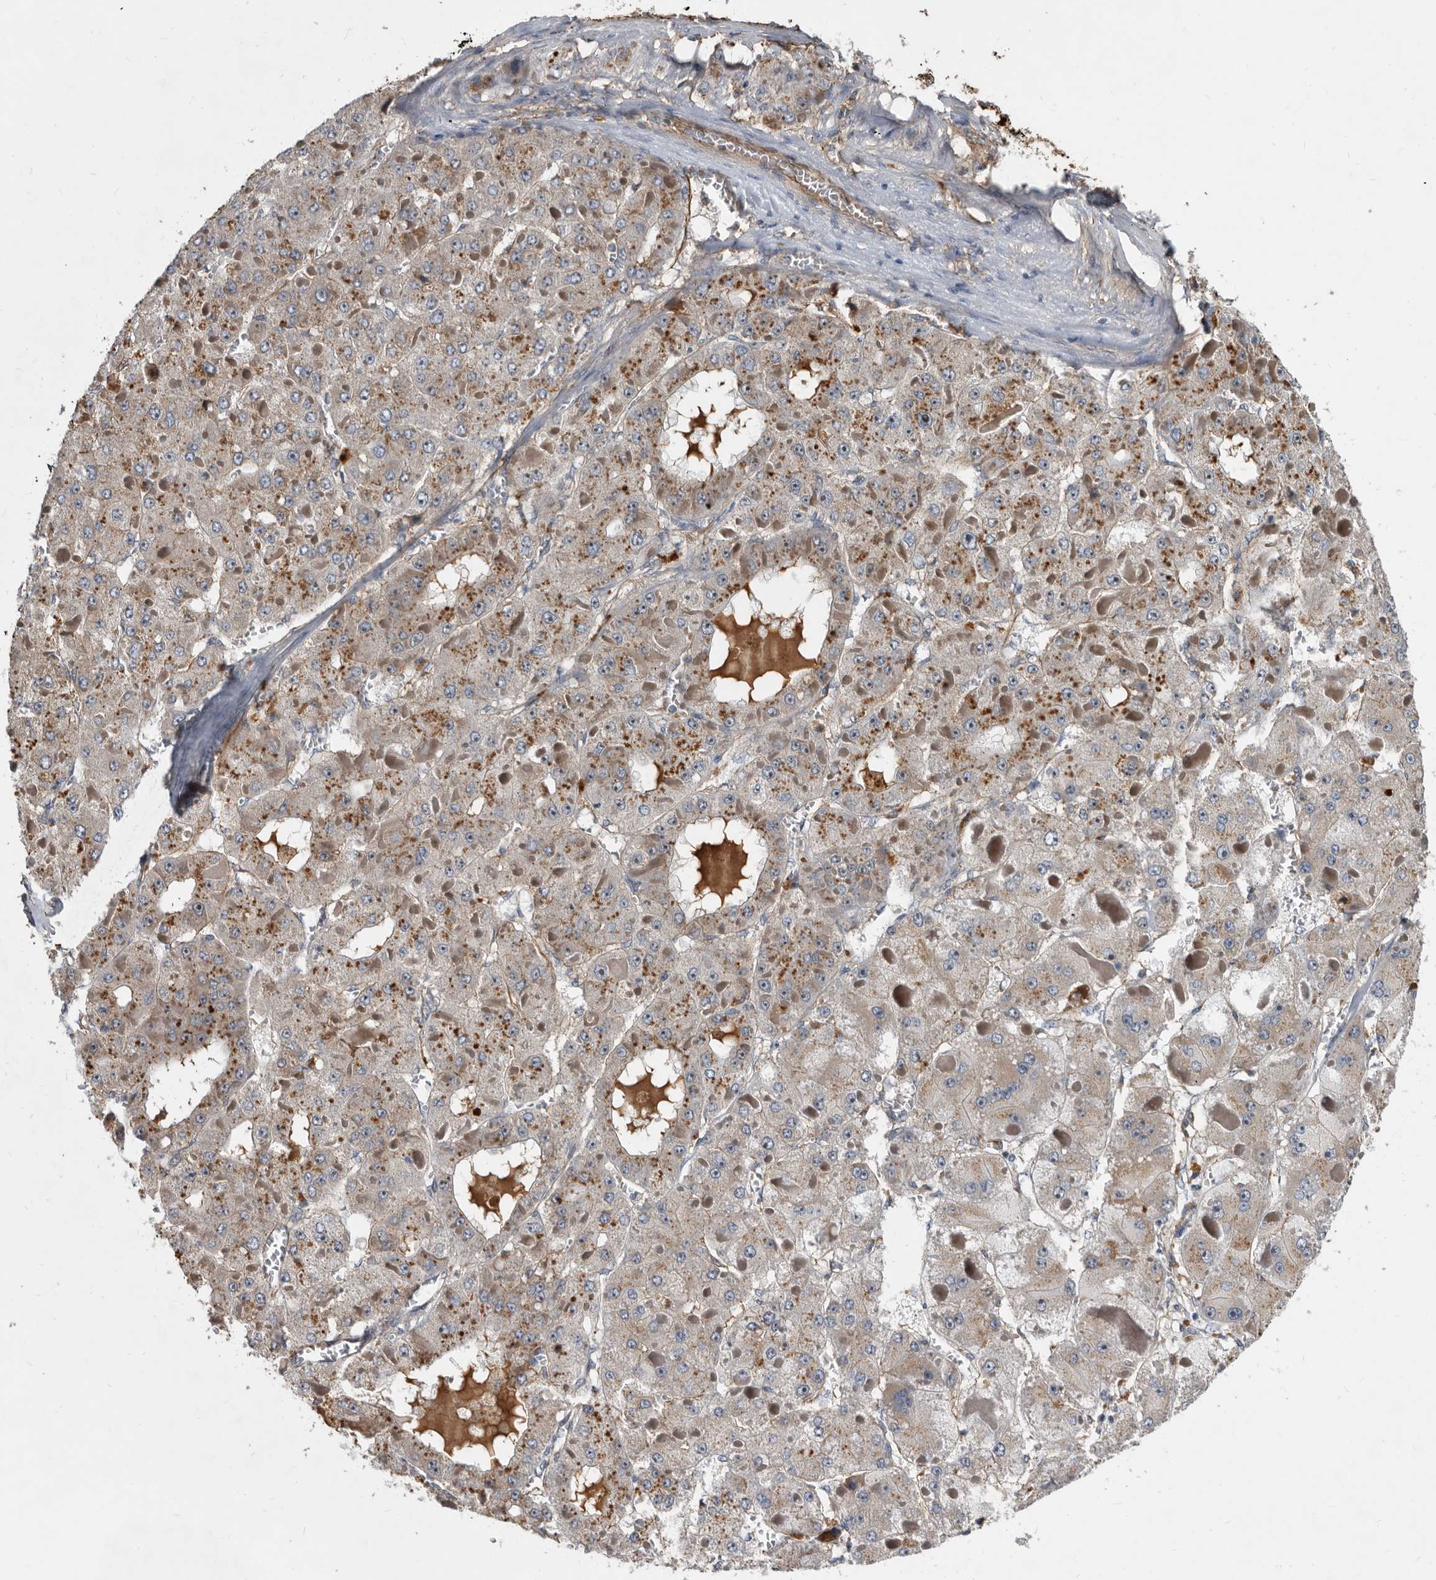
{"staining": {"intensity": "weak", "quantity": ">75%", "location": "cytoplasmic/membranous"}, "tissue": "liver cancer", "cell_type": "Tumor cells", "image_type": "cancer", "snomed": [{"axis": "morphology", "description": "Carcinoma, Hepatocellular, NOS"}, {"axis": "topography", "description": "Liver"}], "caption": "Brown immunohistochemical staining in human liver cancer displays weak cytoplasmic/membranous positivity in about >75% of tumor cells. The staining was performed using DAB (3,3'-diaminobenzidine) to visualize the protein expression in brown, while the nuclei were stained in blue with hematoxylin (Magnification: 20x).", "gene": "PI15", "patient": {"sex": "female", "age": 73}}